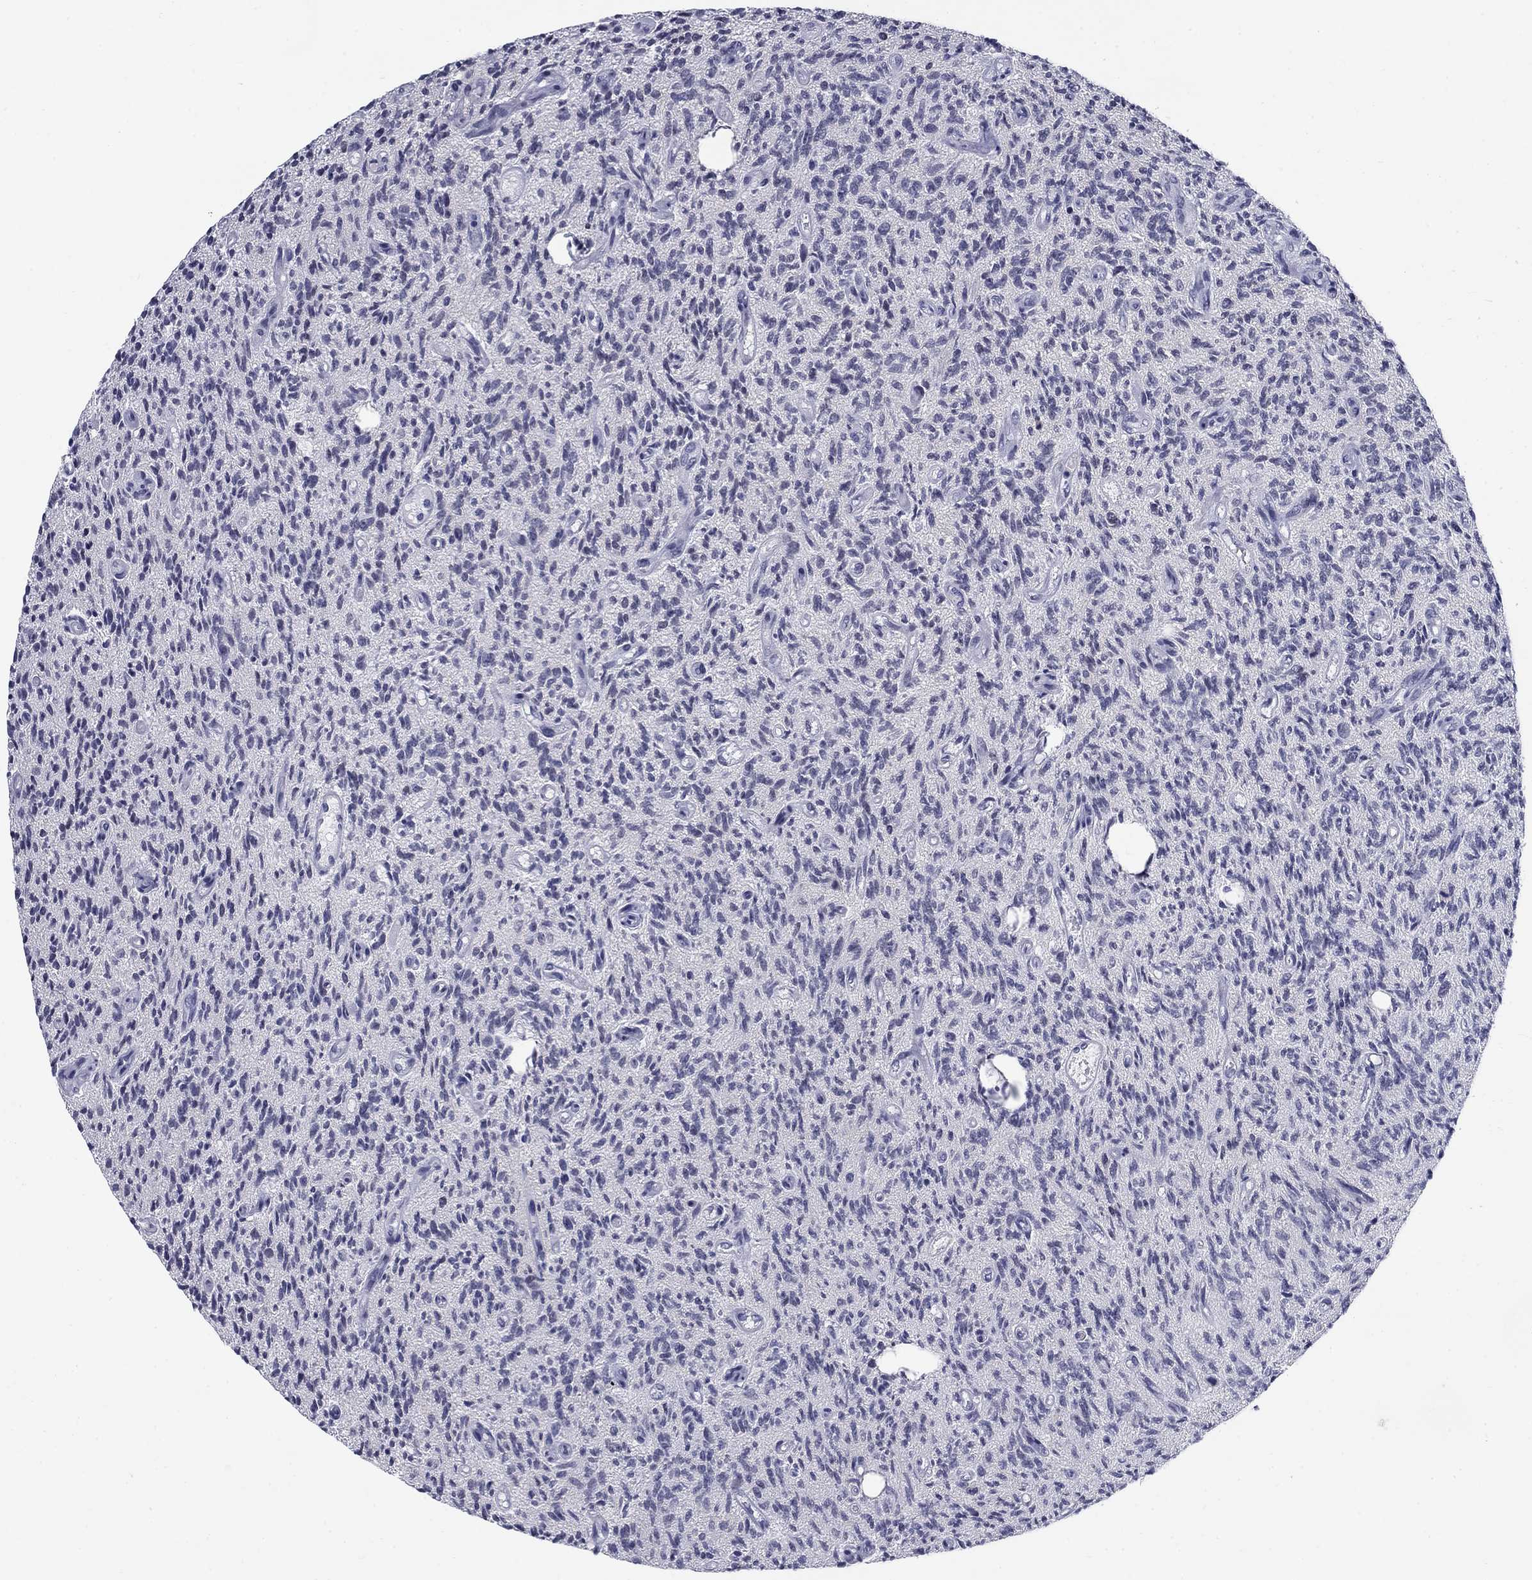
{"staining": {"intensity": "negative", "quantity": "none", "location": "none"}, "tissue": "glioma", "cell_type": "Tumor cells", "image_type": "cancer", "snomed": [{"axis": "morphology", "description": "Glioma, malignant, High grade"}, {"axis": "topography", "description": "Brain"}], "caption": "Micrograph shows no significant protein positivity in tumor cells of glioma.", "gene": "C4orf19", "patient": {"sex": "male", "age": 64}}